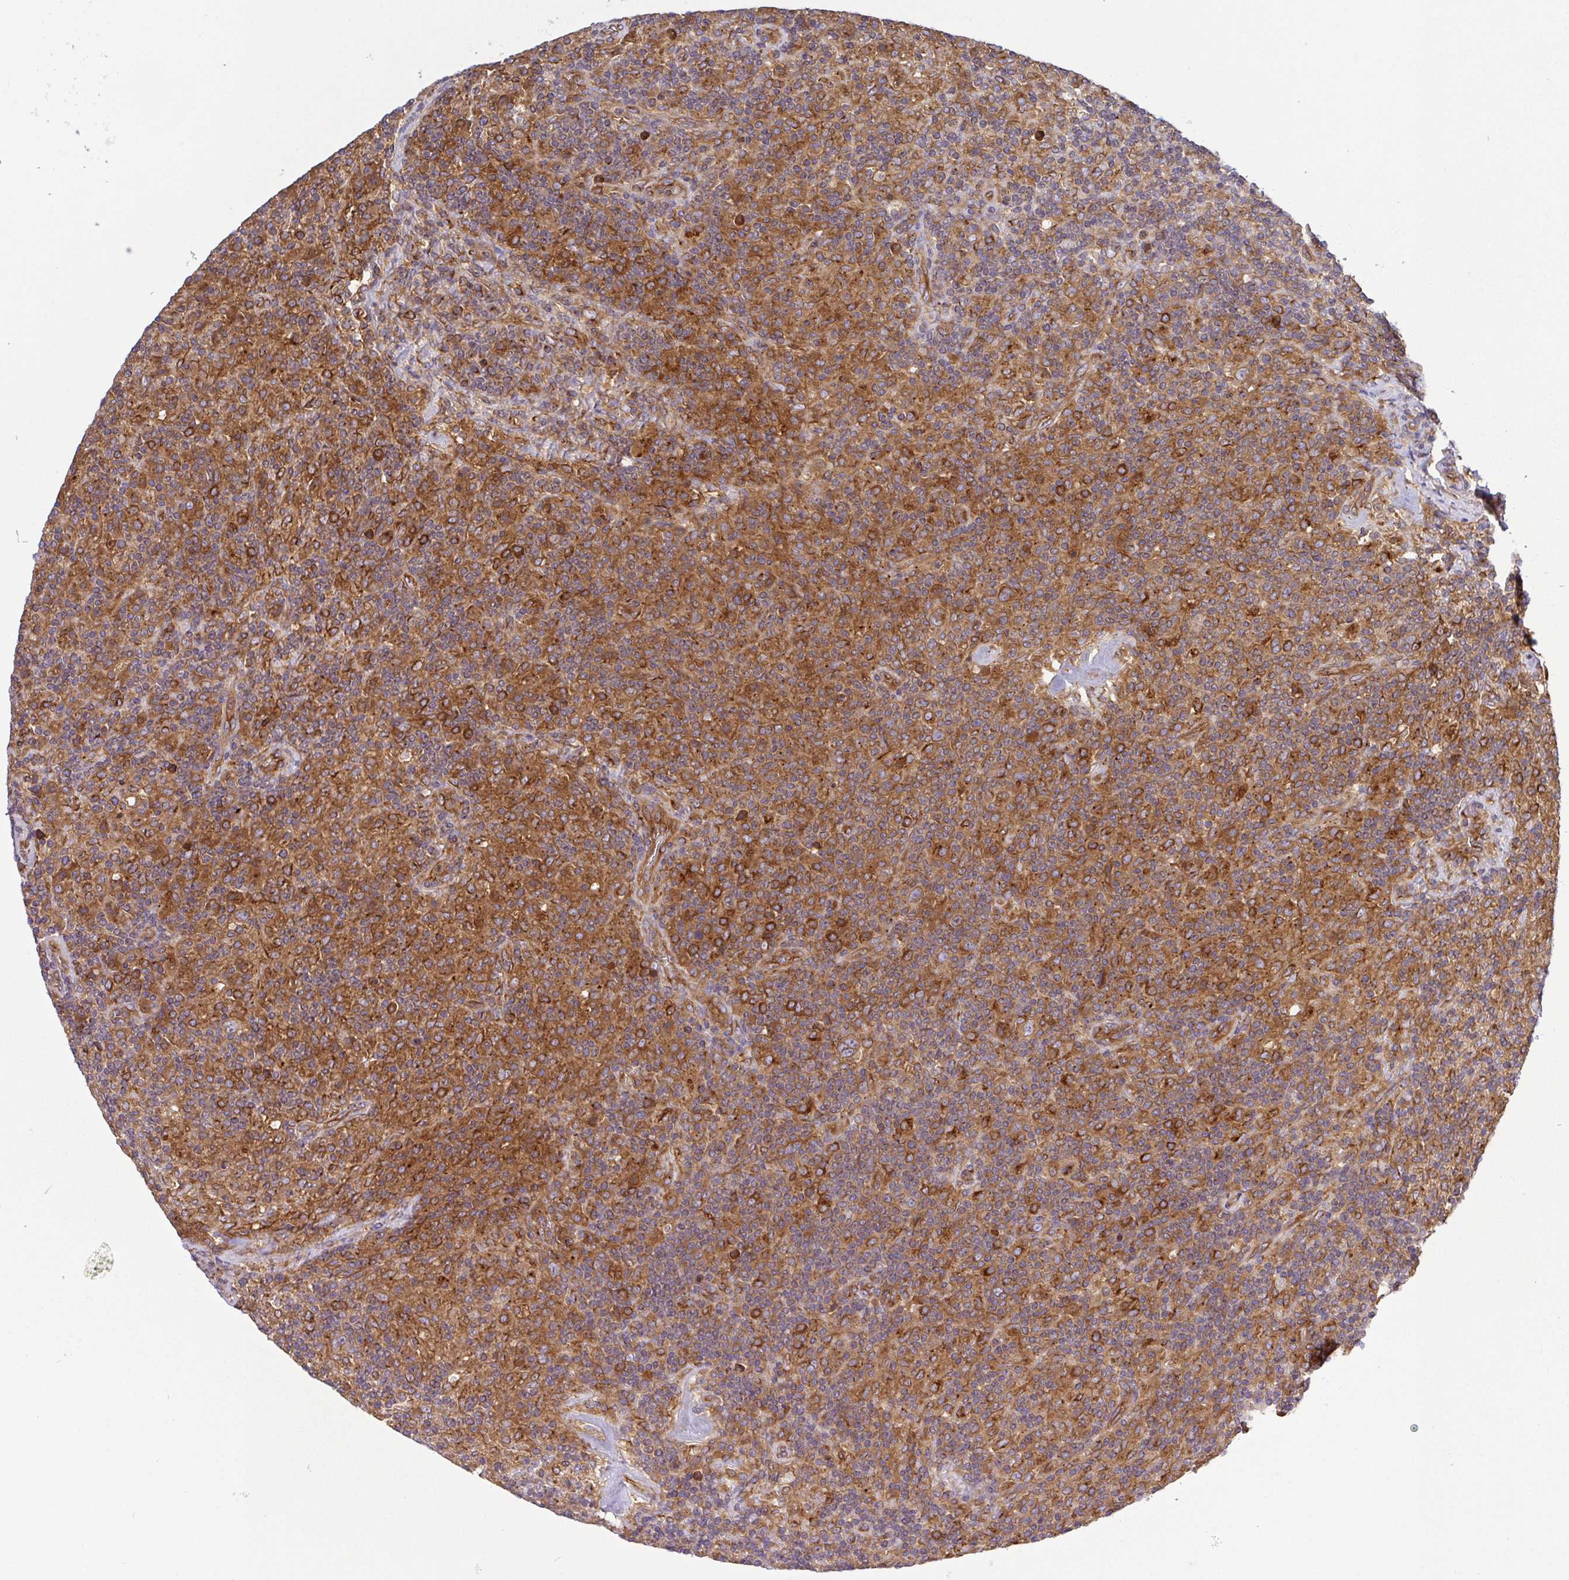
{"staining": {"intensity": "moderate", "quantity": ">75%", "location": "cytoplasmic/membranous"}, "tissue": "lymphoma", "cell_type": "Tumor cells", "image_type": "cancer", "snomed": [{"axis": "morphology", "description": "Hodgkin's disease, NOS"}, {"axis": "topography", "description": "Lymph node"}], "caption": "Tumor cells demonstrate medium levels of moderate cytoplasmic/membranous expression in approximately >75% of cells in Hodgkin's disease. (Brightfield microscopy of DAB IHC at high magnification).", "gene": "KIF5B", "patient": {"sex": "male", "age": 70}}